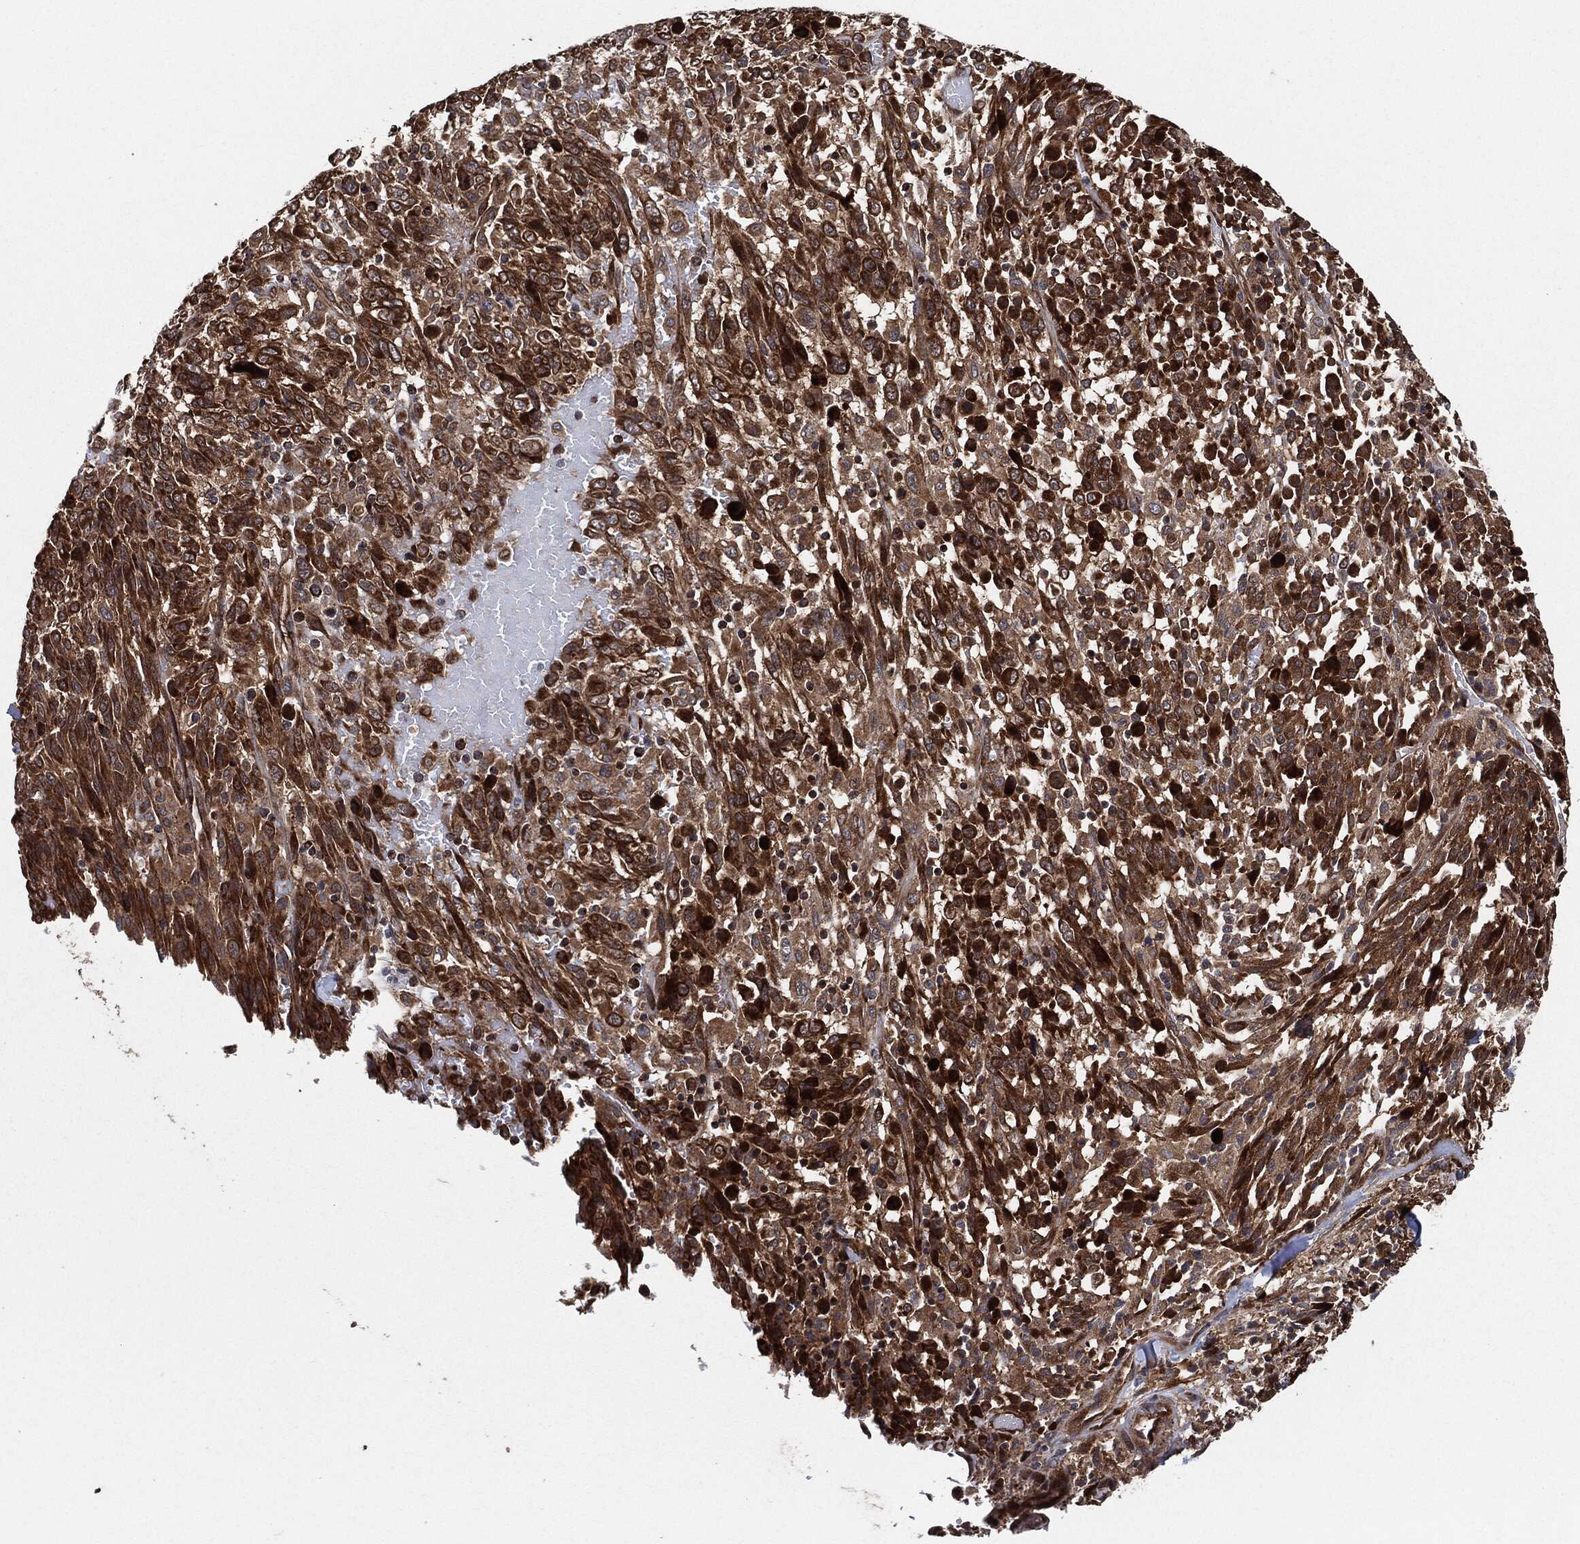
{"staining": {"intensity": "strong", "quantity": ">75%", "location": "cytoplasmic/membranous"}, "tissue": "melanoma", "cell_type": "Tumor cells", "image_type": "cancer", "snomed": [{"axis": "morphology", "description": "Malignant melanoma, NOS"}, {"axis": "topography", "description": "Skin"}], "caption": "Protein expression analysis of human malignant melanoma reveals strong cytoplasmic/membranous positivity in approximately >75% of tumor cells.", "gene": "BCAR1", "patient": {"sex": "female", "age": 91}}